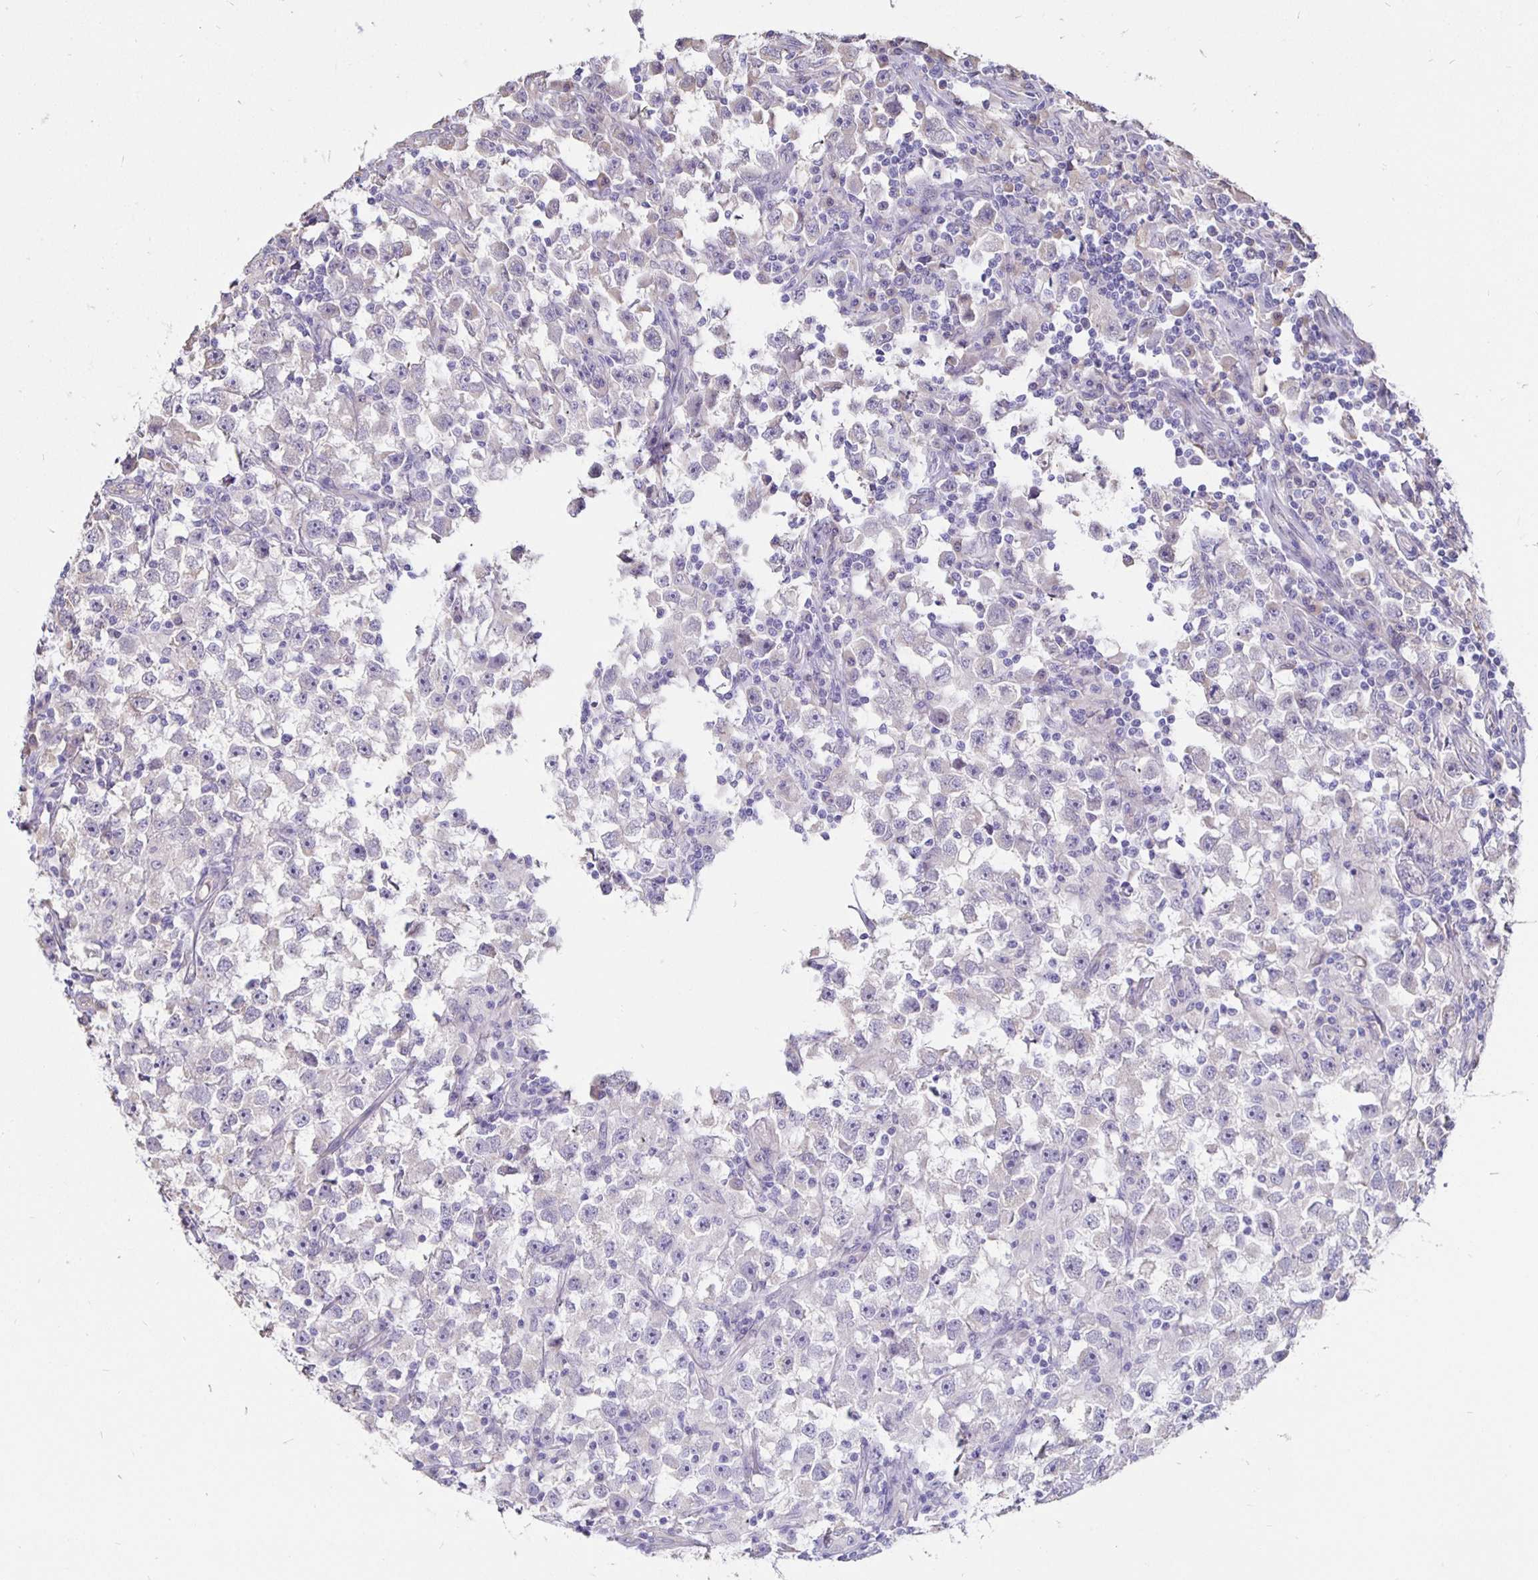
{"staining": {"intensity": "negative", "quantity": "none", "location": "none"}, "tissue": "testis cancer", "cell_type": "Tumor cells", "image_type": "cancer", "snomed": [{"axis": "morphology", "description": "Seminoma, NOS"}, {"axis": "topography", "description": "Testis"}], "caption": "High magnification brightfield microscopy of testis cancer (seminoma) stained with DAB (3,3'-diaminobenzidine) (brown) and counterstained with hematoxylin (blue): tumor cells show no significant staining. The staining is performed using DAB (3,3'-diaminobenzidine) brown chromogen with nuclei counter-stained in using hematoxylin.", "gene": "DNAI2", "patient": {"sex": "male", "age": 33}}